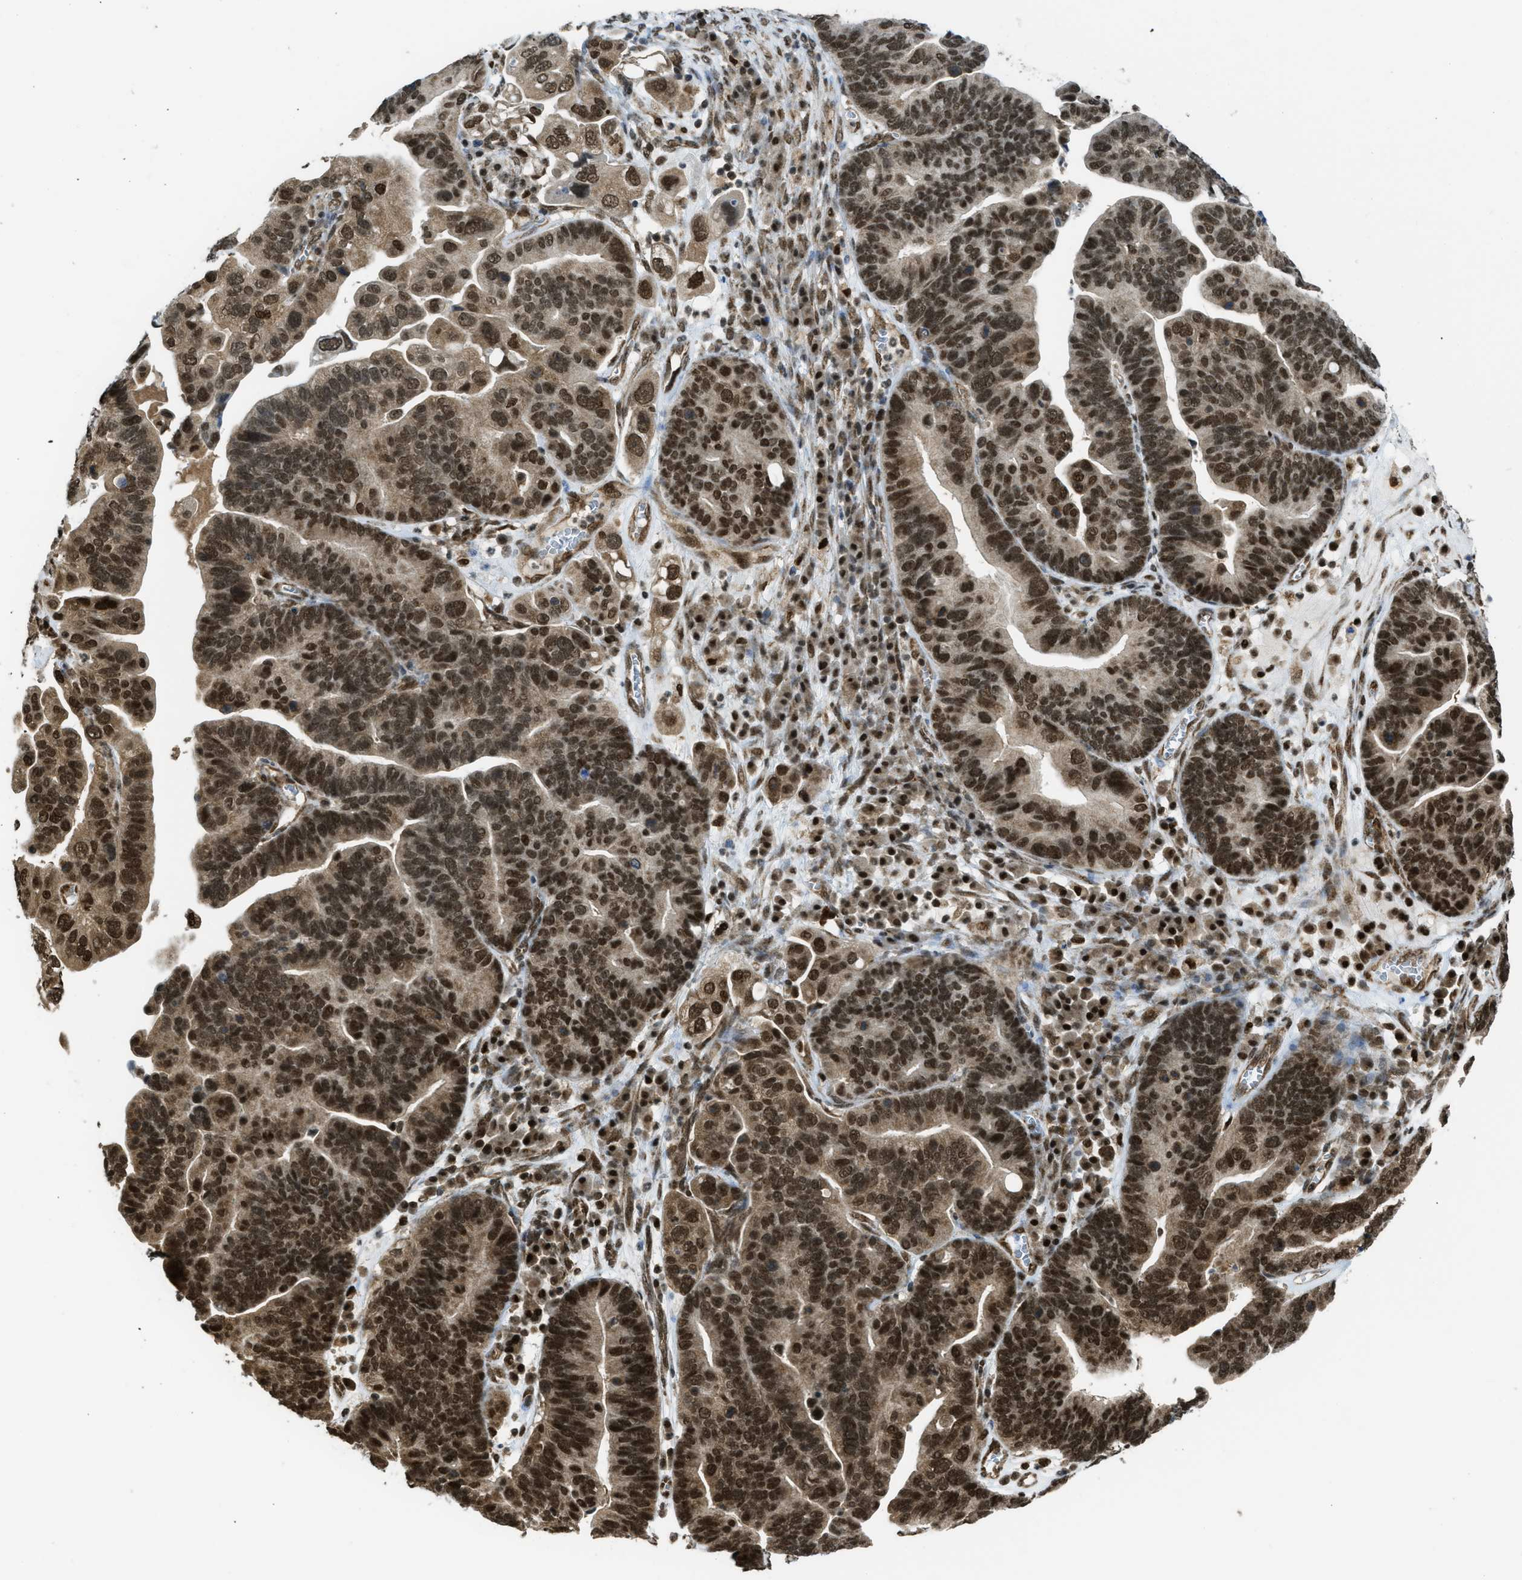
{"staining": {"intensity": "strong", "quantity": ">75%", "location": "nuclear"}, "tissue": "ovarian cancer", "cell_type": "Tumor cells", "image_type": "cancer", "snomed": [{"axis": "morphology", "description": "Cystadenocarcinoma, serous, NOS"}, {"axis": "topography", "description": "Ovary"}], "caption": "DAB (3,3'-diaminobenzidine) immunohistochemical staining of human ovarian serous cystadenocarcinoma displays strong nuclear protein expression in about >75% of tumor cells.", "gene": "TNPO1", "patient": {"sex": "female", "age": 56}}